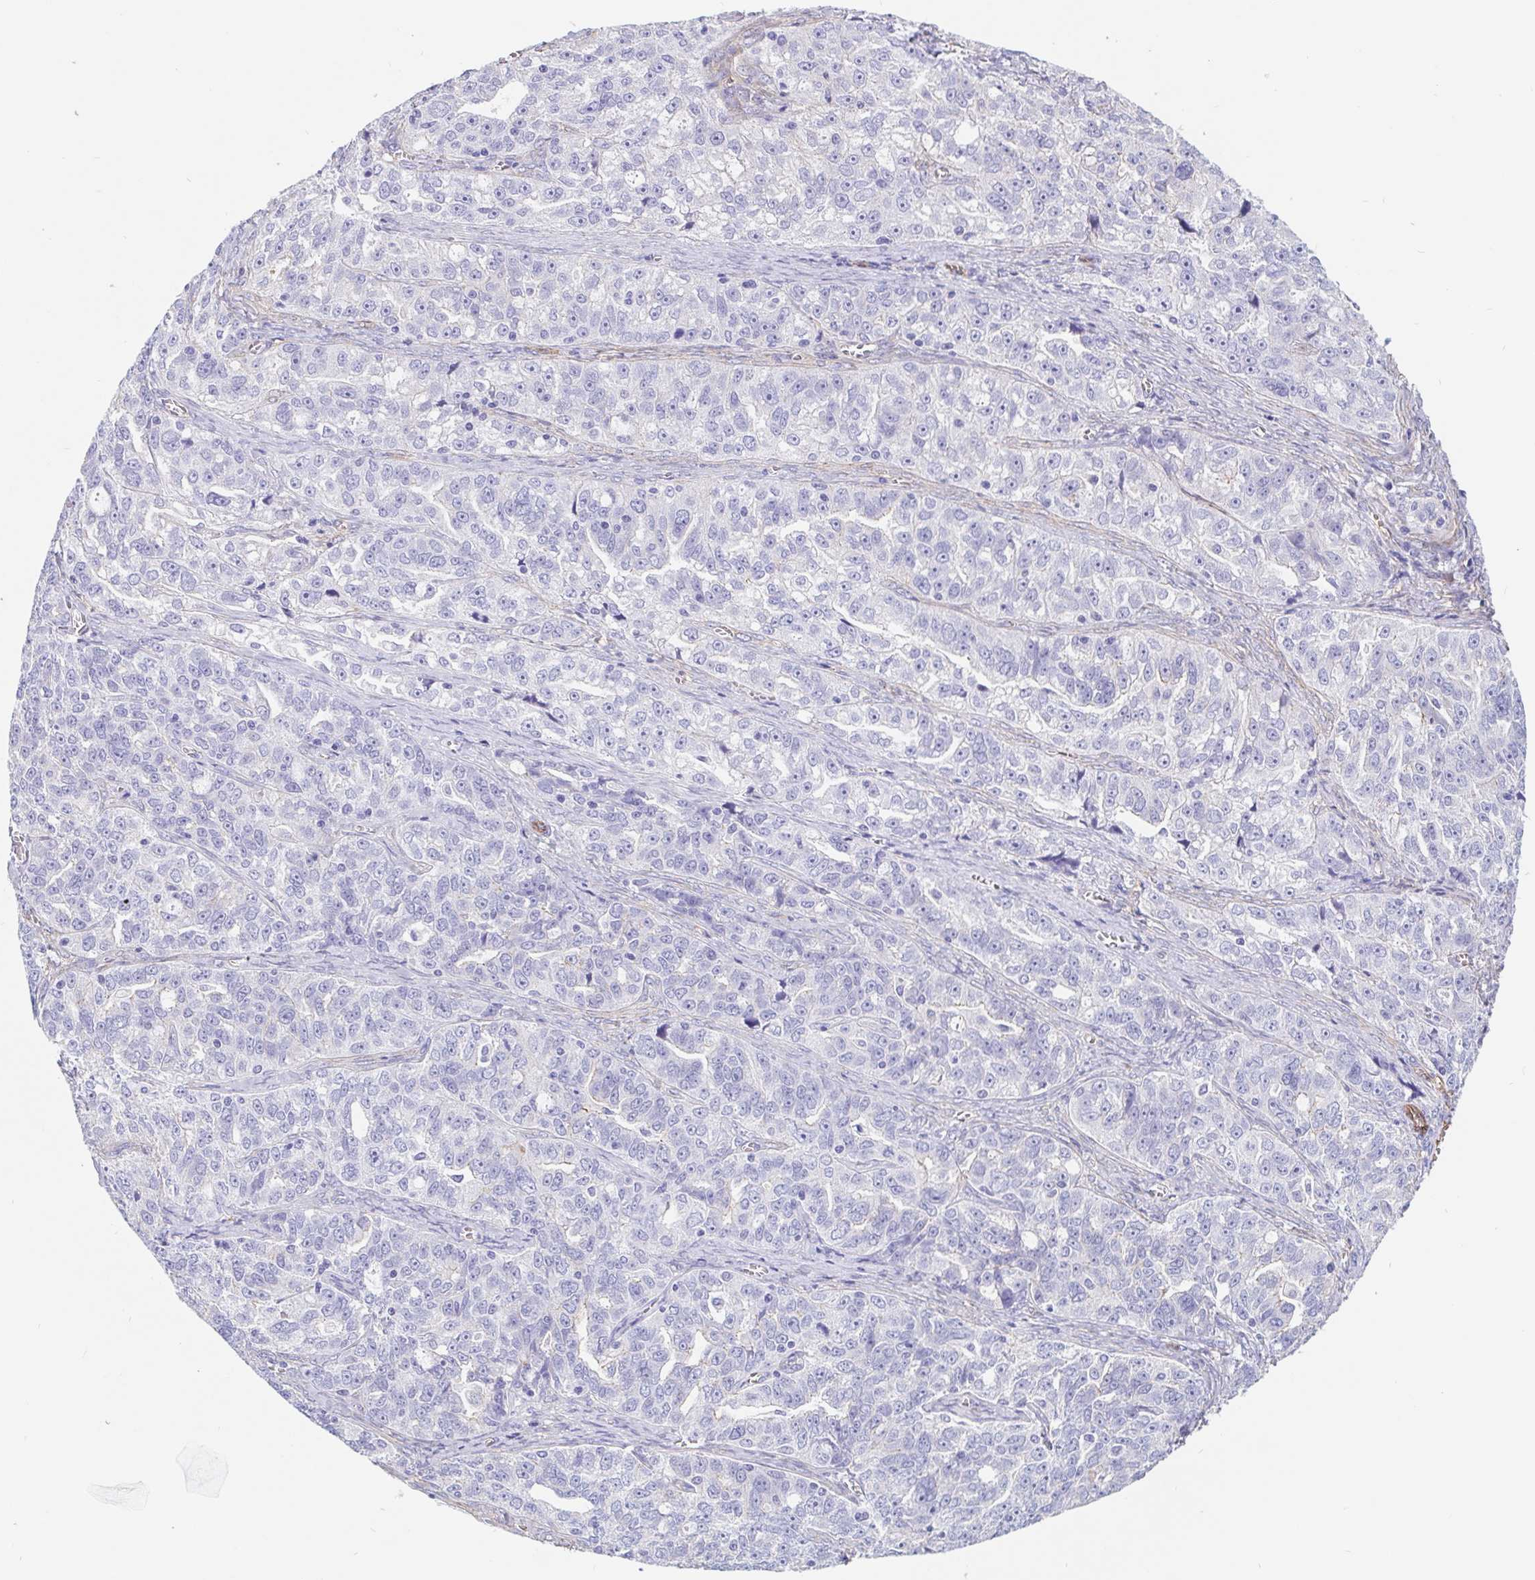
{"staining": {"intensity": "negative", "quantity": "none", "location": "none"}, "tissue": "ovarian cancer", "cell_type": "Tumor cells", "image_type": "cancer", "snomed": [{"axis": "morphology", "description": "Cystadenocarcinoma, serous, NOS"}, {"axis": "topography", "description": "Ovary"}], "caption": "The micrograph displays no staining of tumor cells in ovarian cancer (serous cystadenocarcinoma).", "gene": "LIMCH1", "patient": {"sex": "female", "age": 51}}